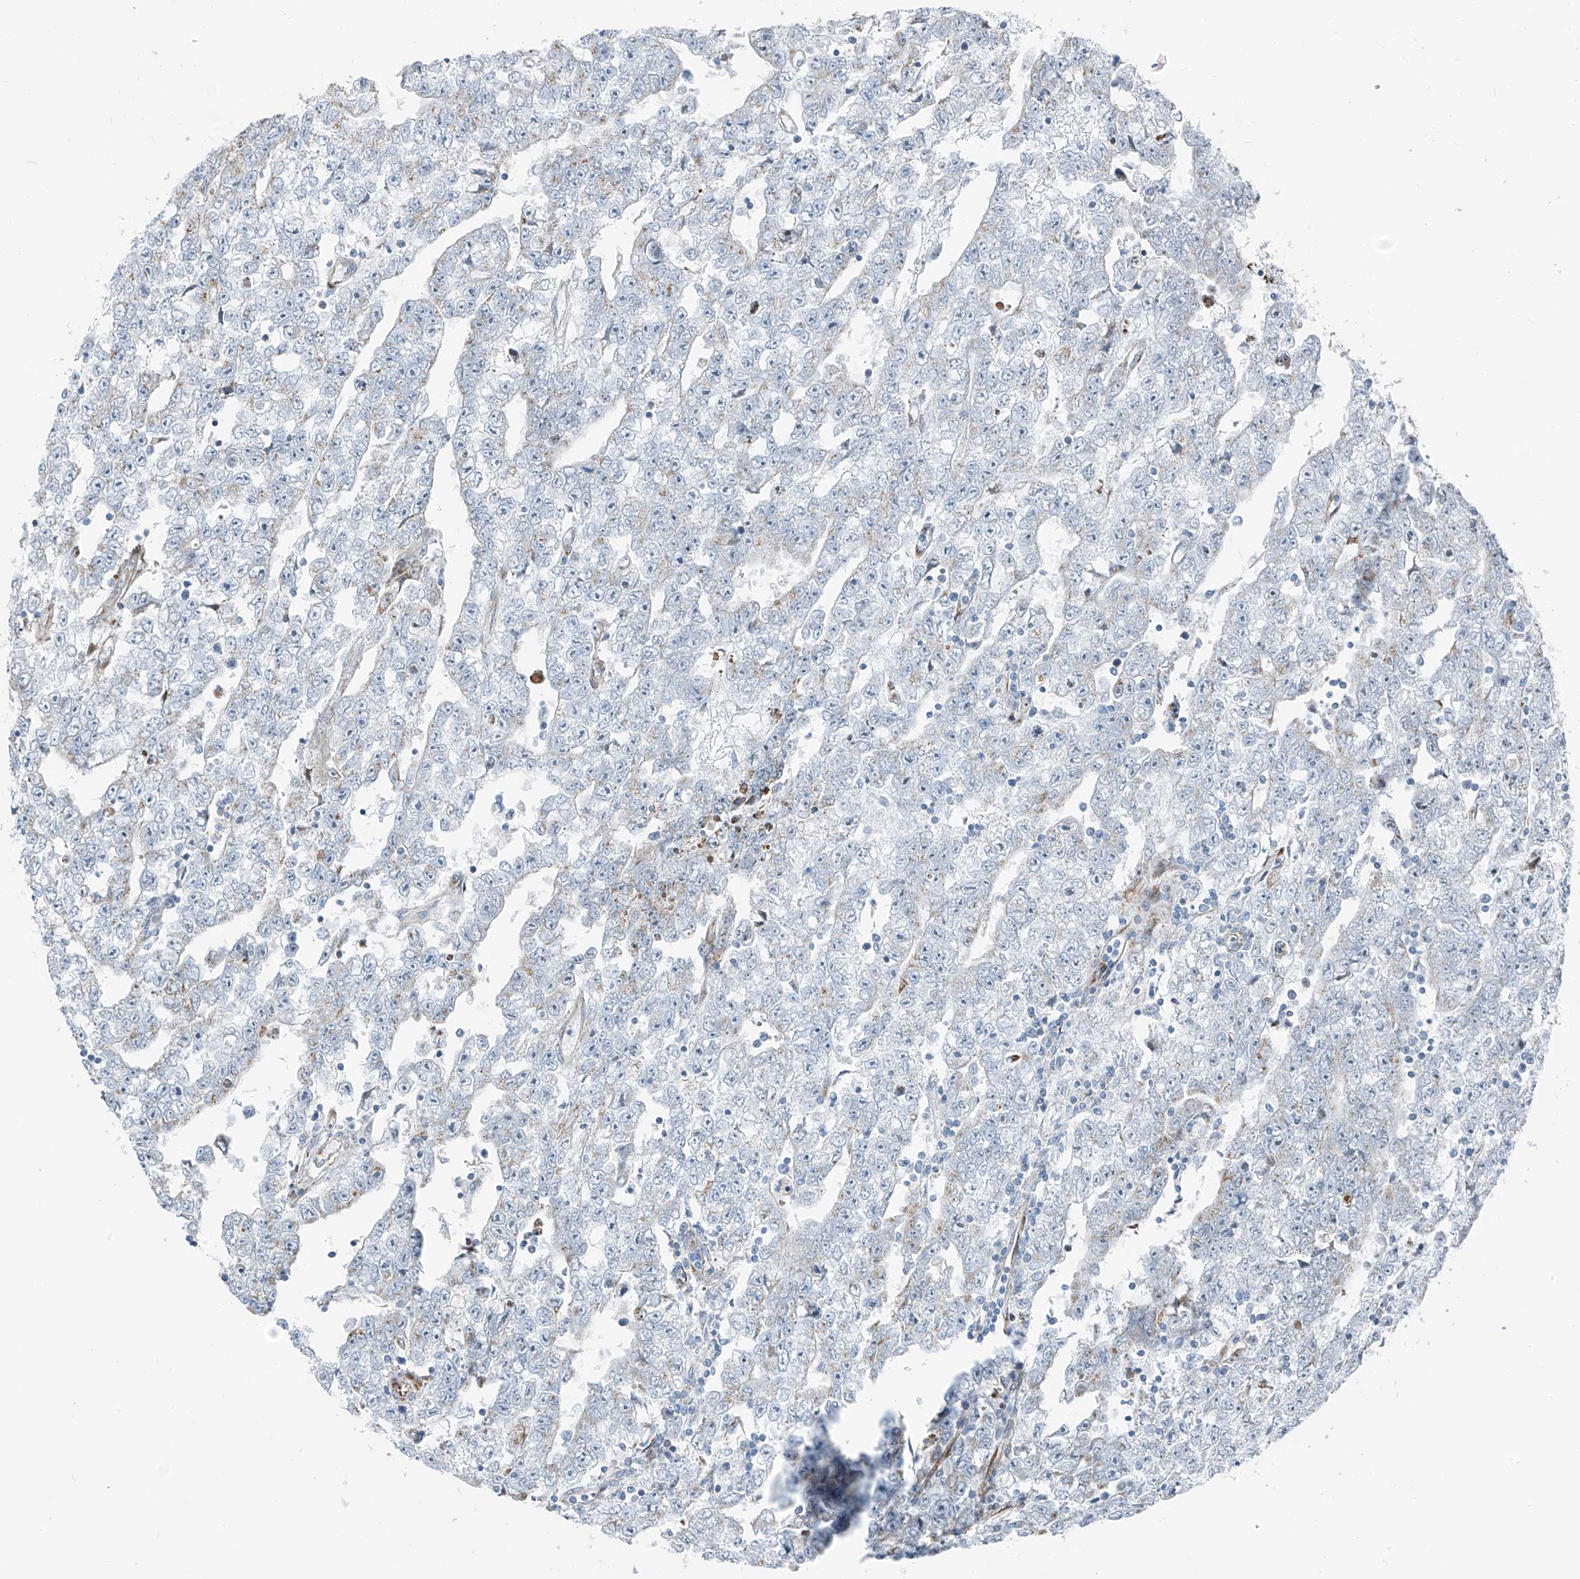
{"staining": {"intensity": "negative", "quantity": "none", "location": "none"}, "tissue": "testis cancer", "cell_type": "Tumor cells", "image_type": "cancer", "snomed": [{"axis": "morphology", "description": "Carcinoma, Embryonal, NOS"}, {"axis": "topography", "description": "Testis"}], "caption": "This is an IHC image of embryonal carcinoma (testis). There is no positivity in tumor cells.", "gene": "HIC2", "patient": {"sex": "male", "age": 25}}